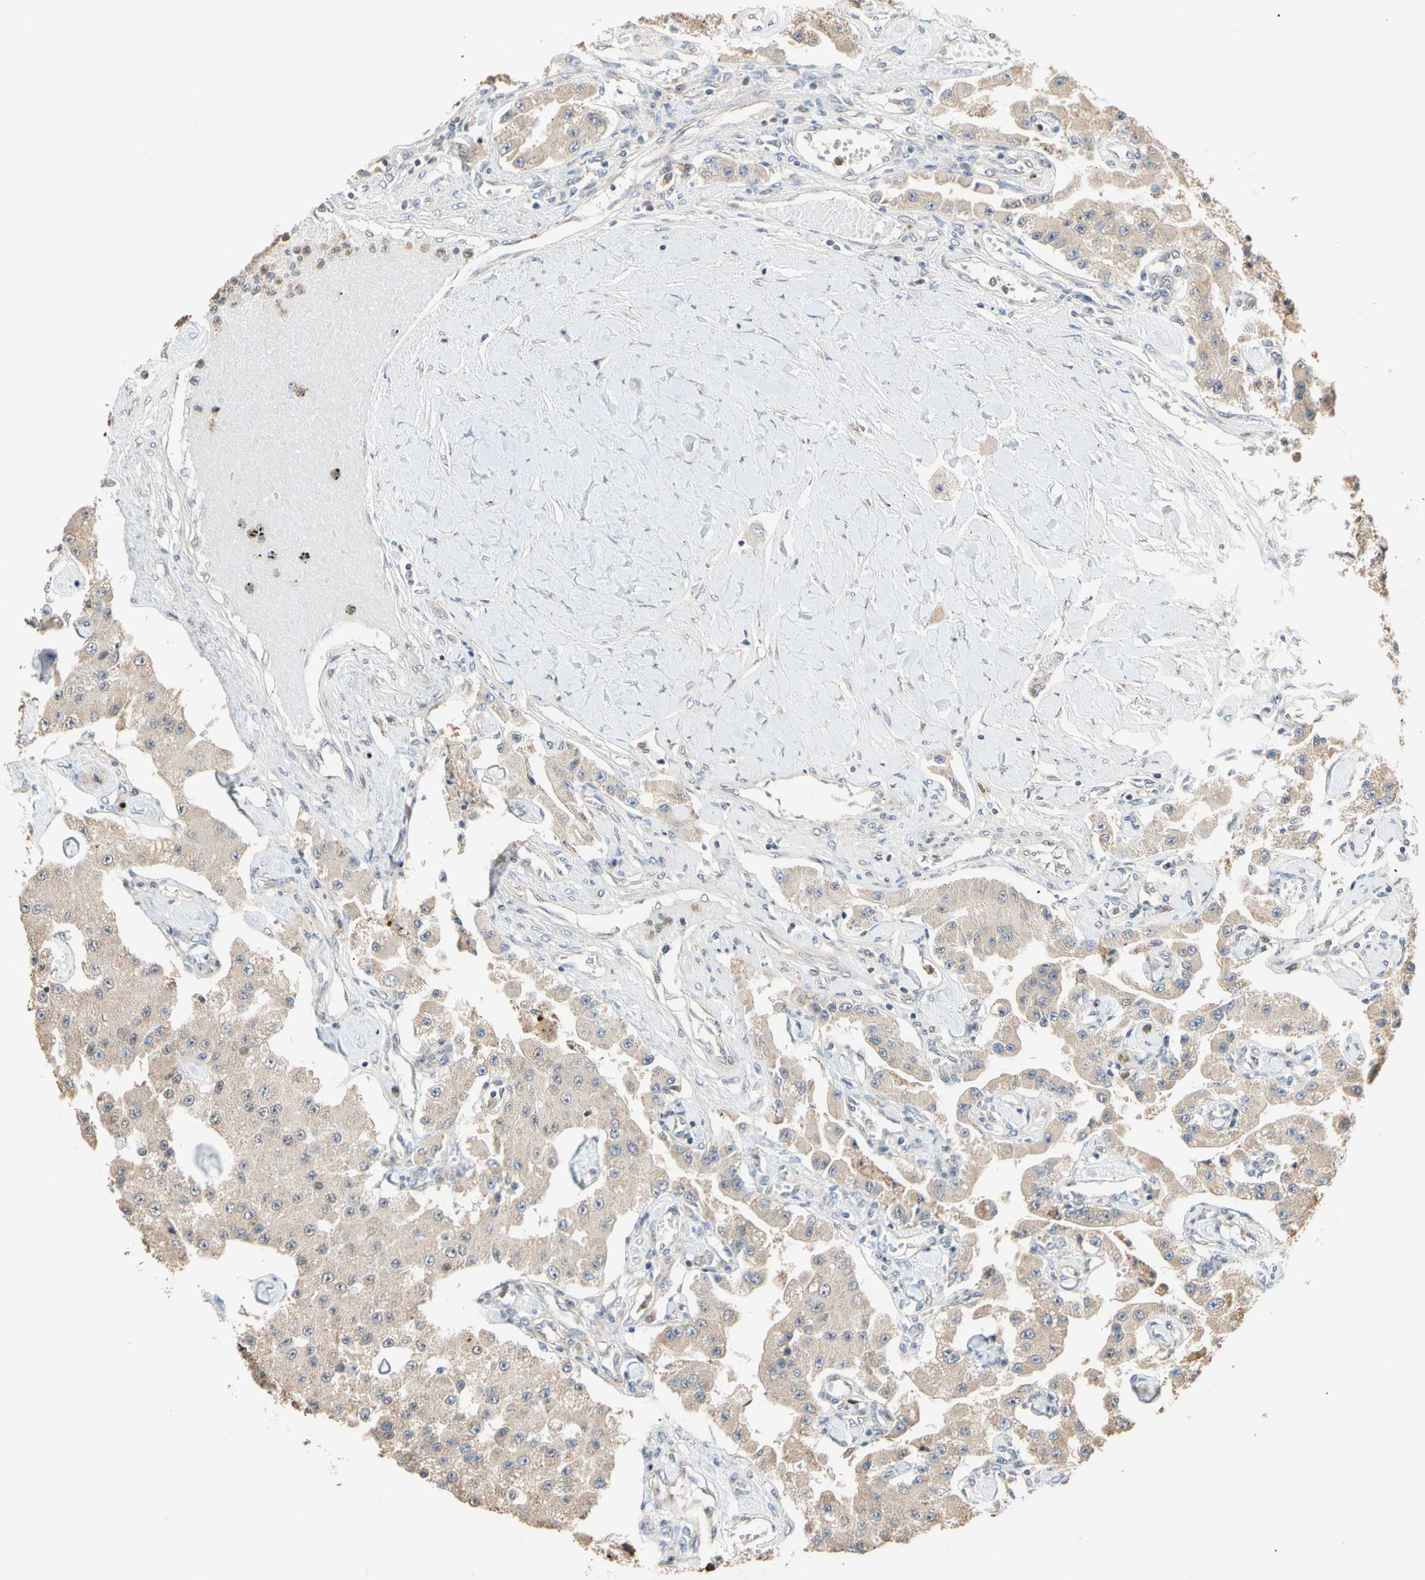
{"staining": {"intensity": "weak", "quantity": ">75%", "location": "cytoplasmic/membranous"}, "tissue": "carcinoid", "cell_type": "Tumor cells", "image_type": "cancer", "snomed": [{"axis": "morphology", "description": "Carcinoid, malignant, NOS"}, {"axis": "topography", "description": "Pancreas"}], "caption": "Immunohistochemical staining of carcinoid exhibits weak cytoplasmic/membranous protein expression in approximately >75% of tumor cells. The protein is stained brown, and the nuclei are stained in blue (DAB (3,3'-diaminobenzidine) IHC with brightfield microscopy, high magnification).", "gene": "IP6K2", "patient": {"sex": "male", "age": 41}}